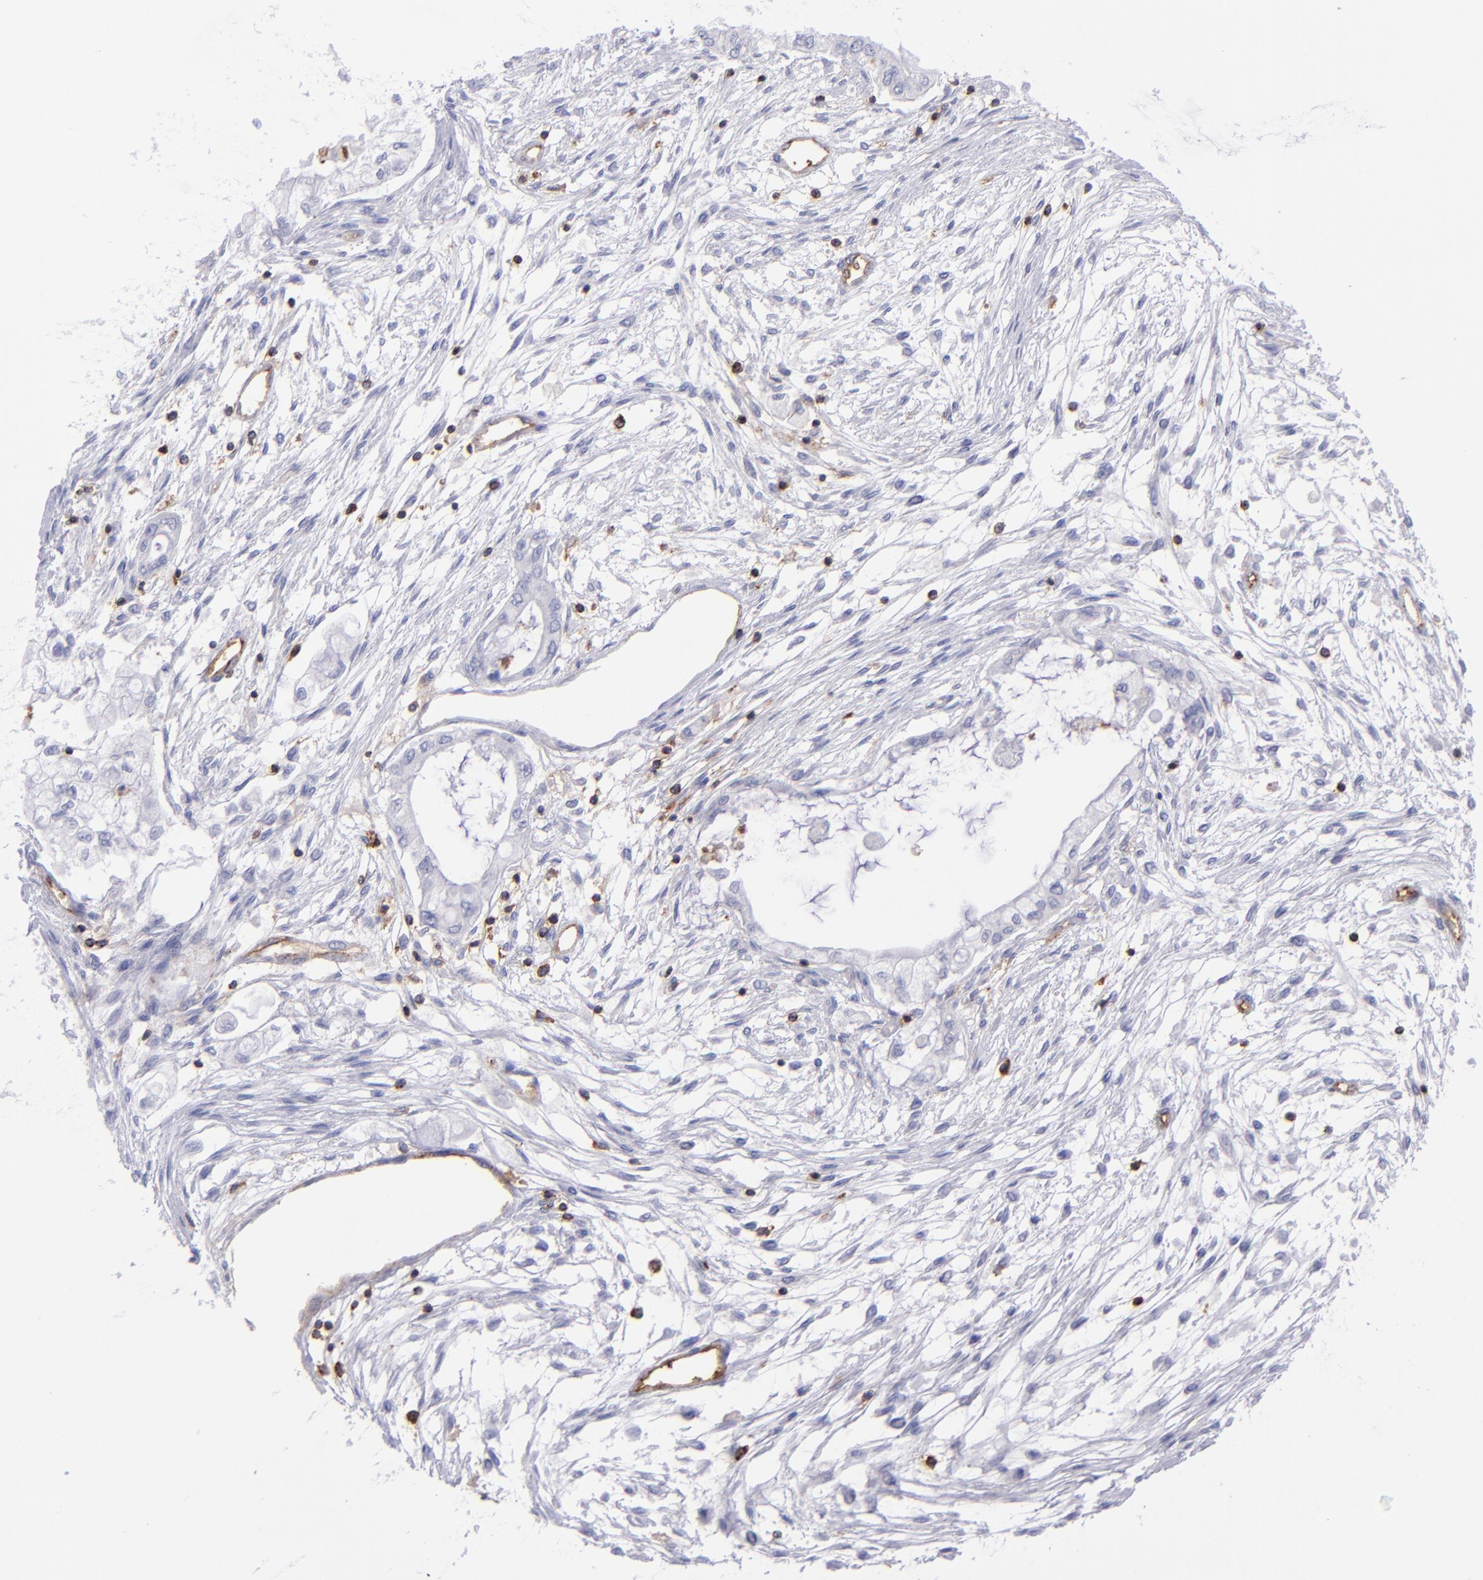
{"staining": {"intensity": "negative", "quantity": "none", "location": "none"}, "tissue": "pancreatic cancer", "cell_type": "Tumor cells", "image_type": "cancer", "snomed": [{"axis": "morphology", "description": "Adenocarcinoma, NOS"}, {"axis": "topography", "description": "Pancreas"}], "caption": "Immunohistochemistry (IHC) photomicrograph of adenocarcinoma (pancreatic) stained for a protein (brown), which demonstrates no positivity in tumor cells. (DAB (3,3'-diaminobenzidine) immunohistochemistry, high magnification).", "gene": "ICAM3", "patient": {"sex": "male", "age": 79}}